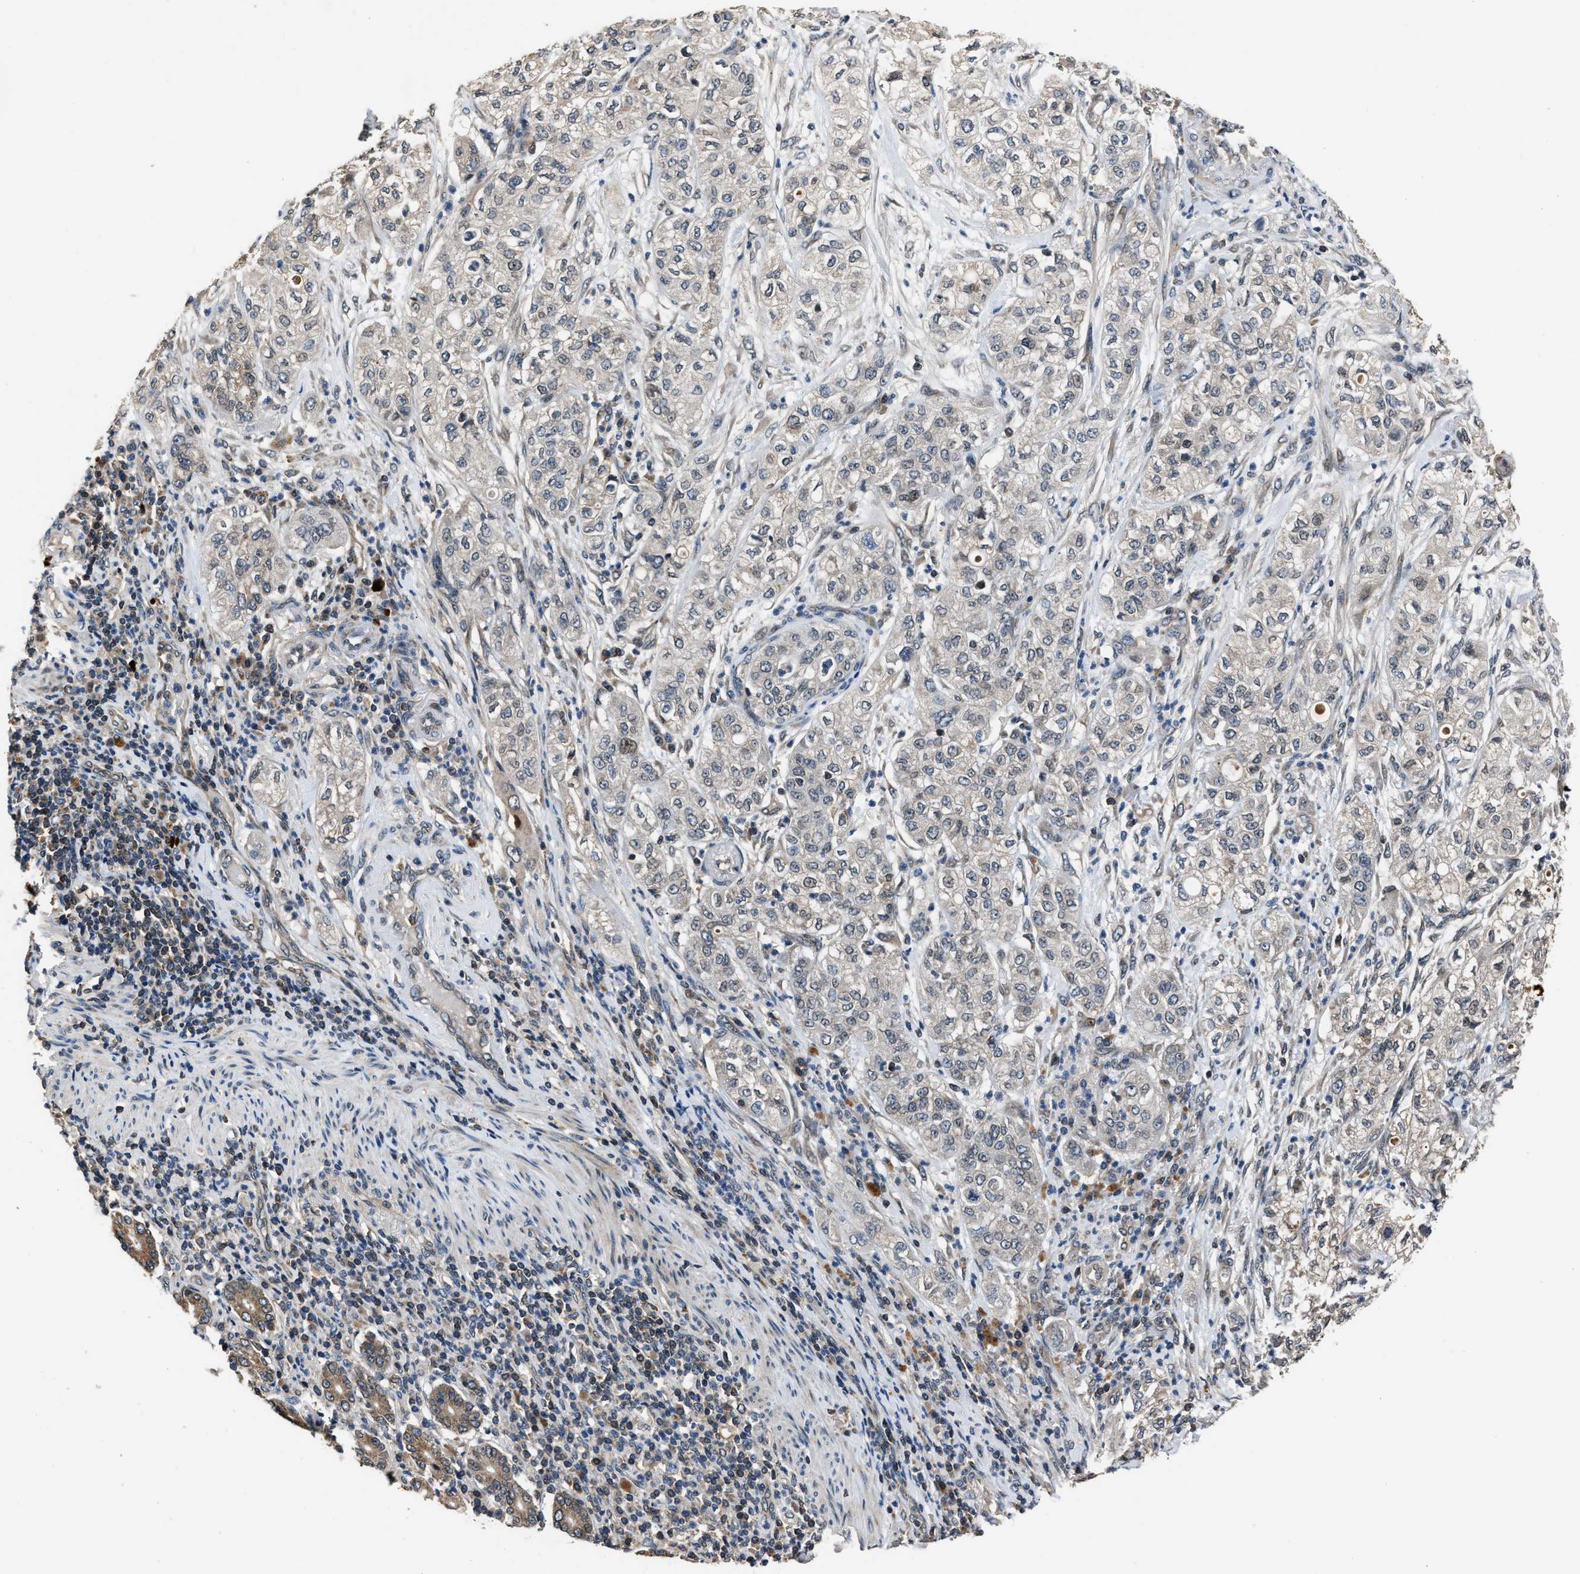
{"staining": {"intensity": "weak", "quantity": "25%-75%", "location": "cytoplasmic/membranous"}, "tissue": "pancreatic cancer", "cell_type": "Tumor cells", "image_type": "cancer", "snomed": [{"axis": "morphology", "description": "Adenocarcinoma, NOS"}, {"axis": "topography", "description": "Pancreas"}], "caption": "An IHC image of tumor tissue is shown. Protein staining in brown labels weak cytoplasmic/membranous positivity in pancreatic cancer (adenocarcinoma) within tumor cells. (DAB (3,3'-diaminobenzidine) IHC with brightfield microscopy, high magnification).", "gene": "TNRC18", "patient": {"sex": "female", "age": 78}}